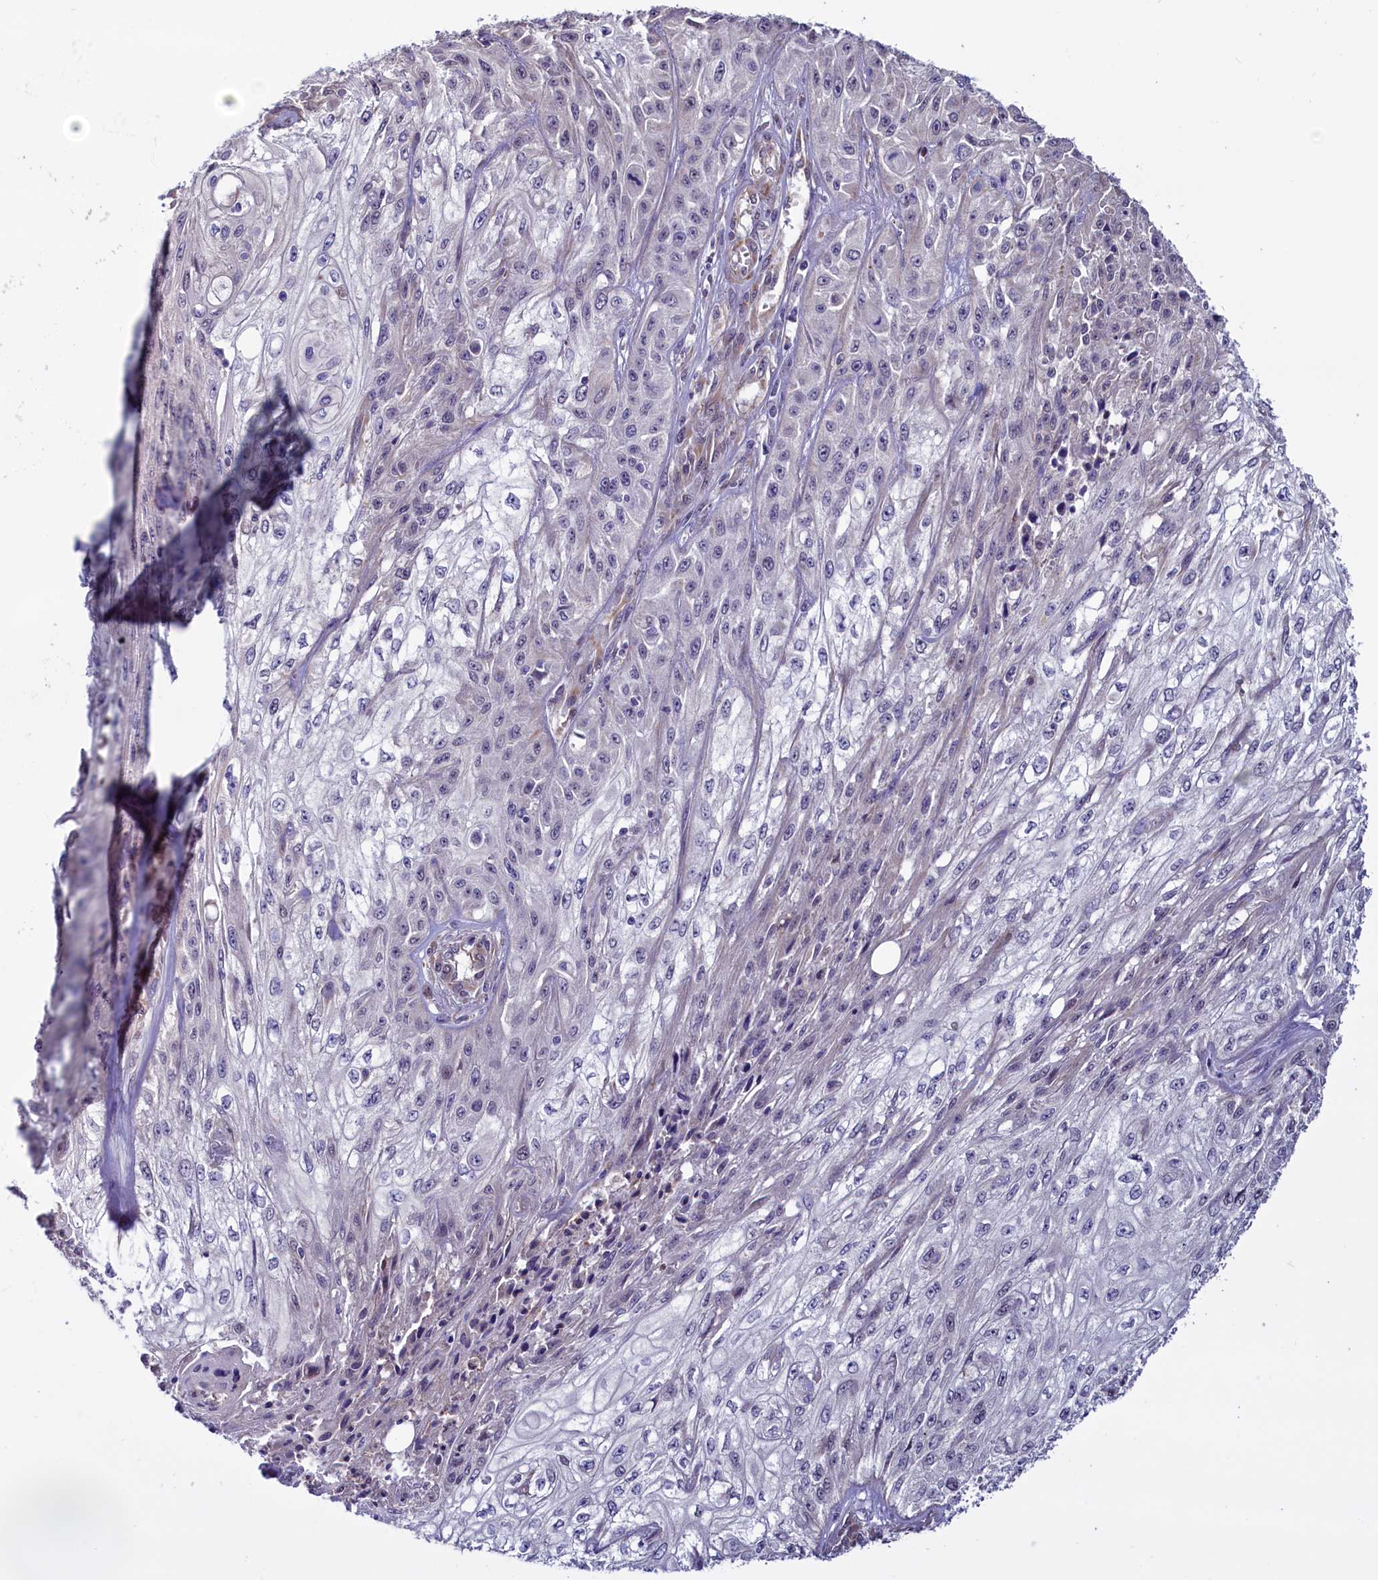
{"staining": {"intensity": "negative", "quantity": "none", "location": "none"}, "tissue": "skin cancer", "cell_type": "Tumor cells", "image_type": "cancer", "snomed": [{"axis": "morphology", "description": "Squamous cell carcinoma, NOS"}, {"axis": "morphology", "description": "Squamous cell carcinoma, metastatic, NOS"}, {"axis": "topography", "description": "Skin"}, {"axis": "topography", "description": "Lymph node"}], "caption": "High power microscopy histopathology image of an immunohistochemistry (IHC) histopathology image of metastatic squamous cell carcinoma (skin), revealing no significant expression in tumor cells. (DAB immunohistochemistry with hematoxylin counter stain).", "gene": "PDILT", "patient": {"sex": "male", "age": 75}}